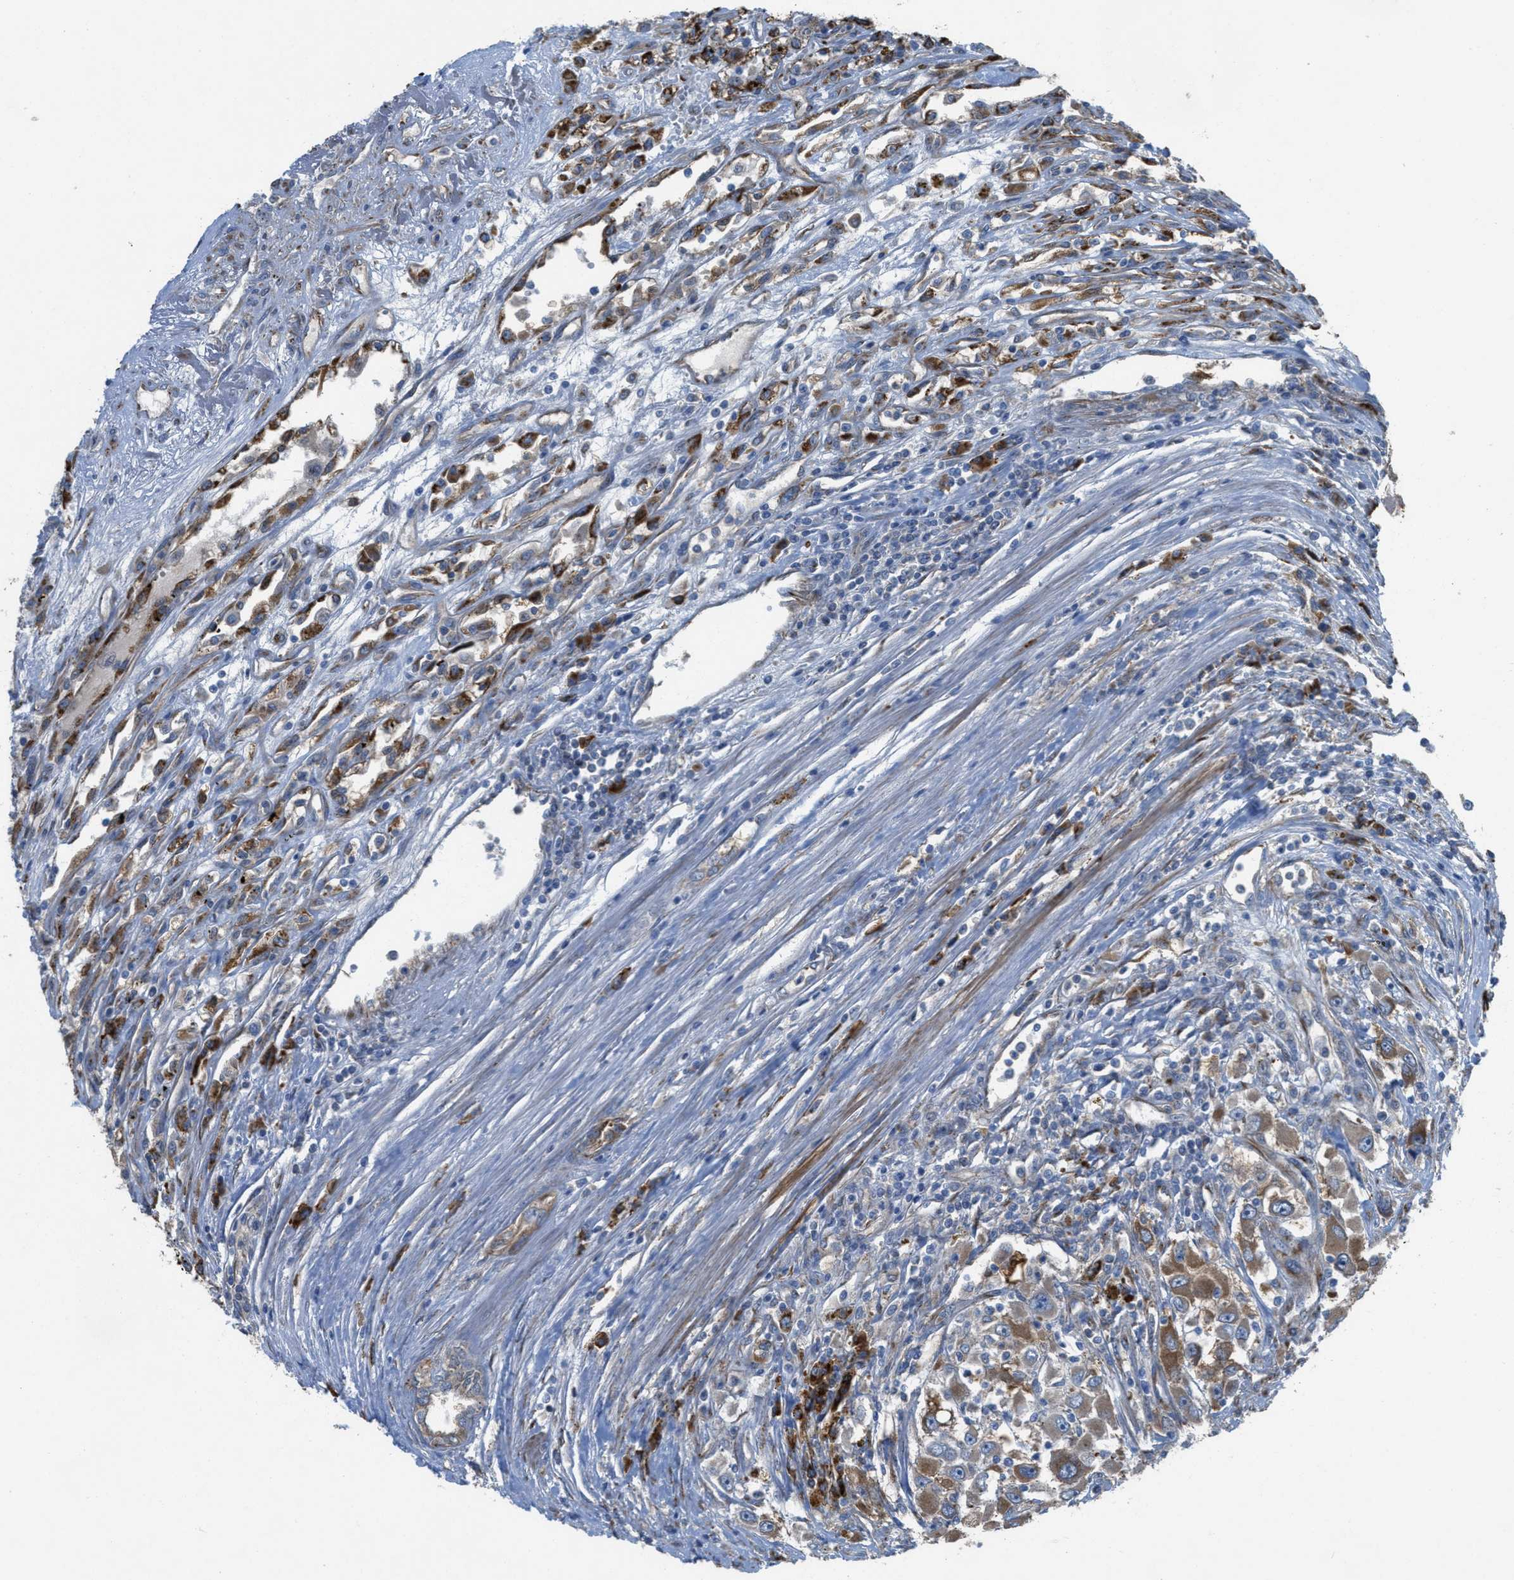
{"staining": {"intensity": "moderate", "quantity": ">75%", "location": "cytoplasmic/membranous"}, "tissue": "renal cancer", "cell_type": "Tumor cells", "image_type": "cancer", "snomed": [{"axis": "morphology", "description": "Adenocarcinoma, NOS"}, {"axis": "topography", "description": "Kidney"}], "caption": "Protein staining by immunohistochemistry (IHC) displays moderate cytoplasmic/membranous staining in about >75% of tumor cells in renal cancer.", "gene": "SLC6A9", "patient": {"sex": "female", "age": 52}}